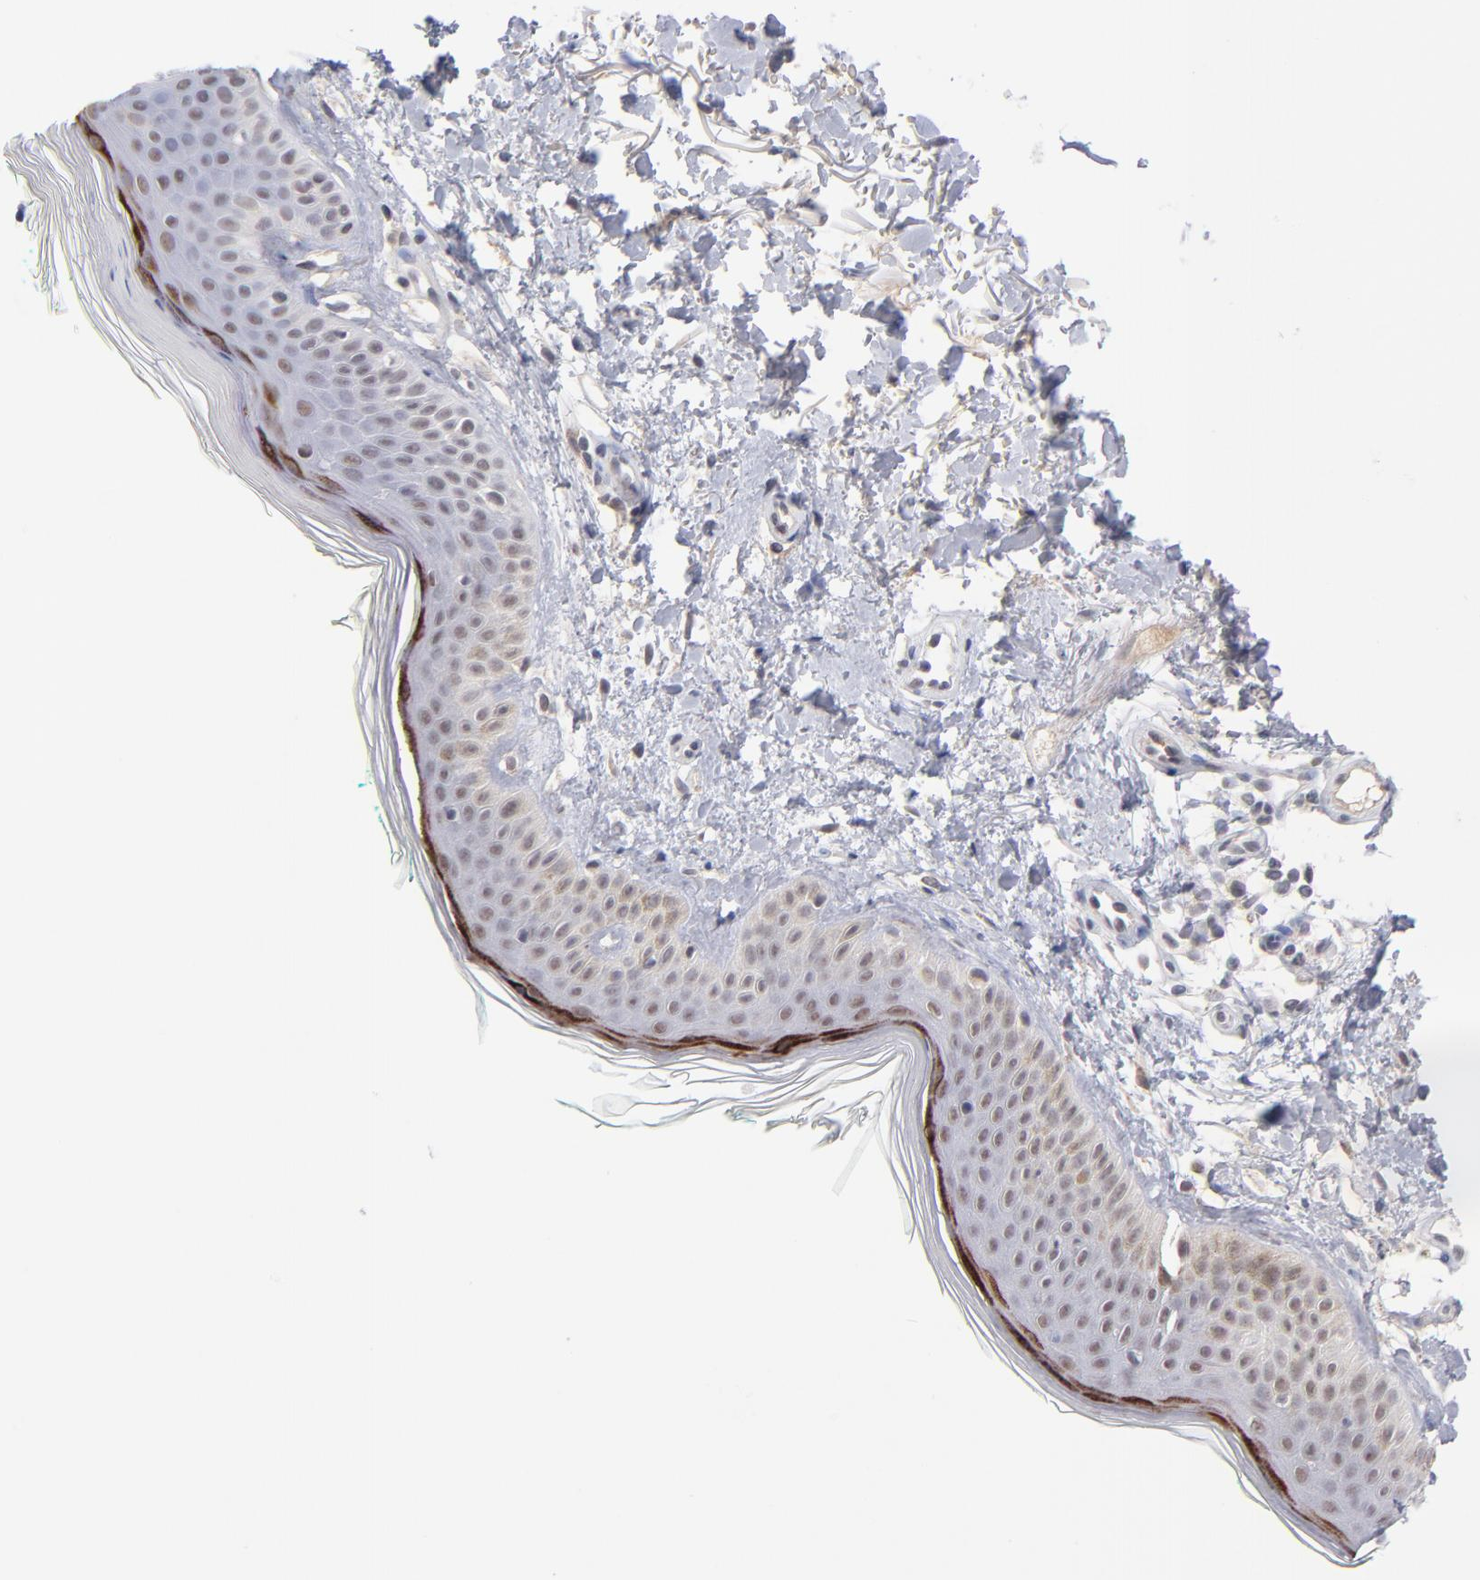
{"staining": {"intensity": "weak", "quantity": "25%-75%", "location": "nuclear"}, "tissue": "skin", "cell_type": "Fibroblasts", "image_type": "normal", "snomed": [{"axis": "morphology", "description": "Normal tissue, NOS"}, {"axis": "topography", "description": "Skin"}], "caption": "Immunohistochemical staining of normal skin shows 25%-75% levels of weak nuclear protein staining in about 25%-75% of fibroblasts.", "gene": "WSB1", "patient": {"sex": "male", "age": 71}}